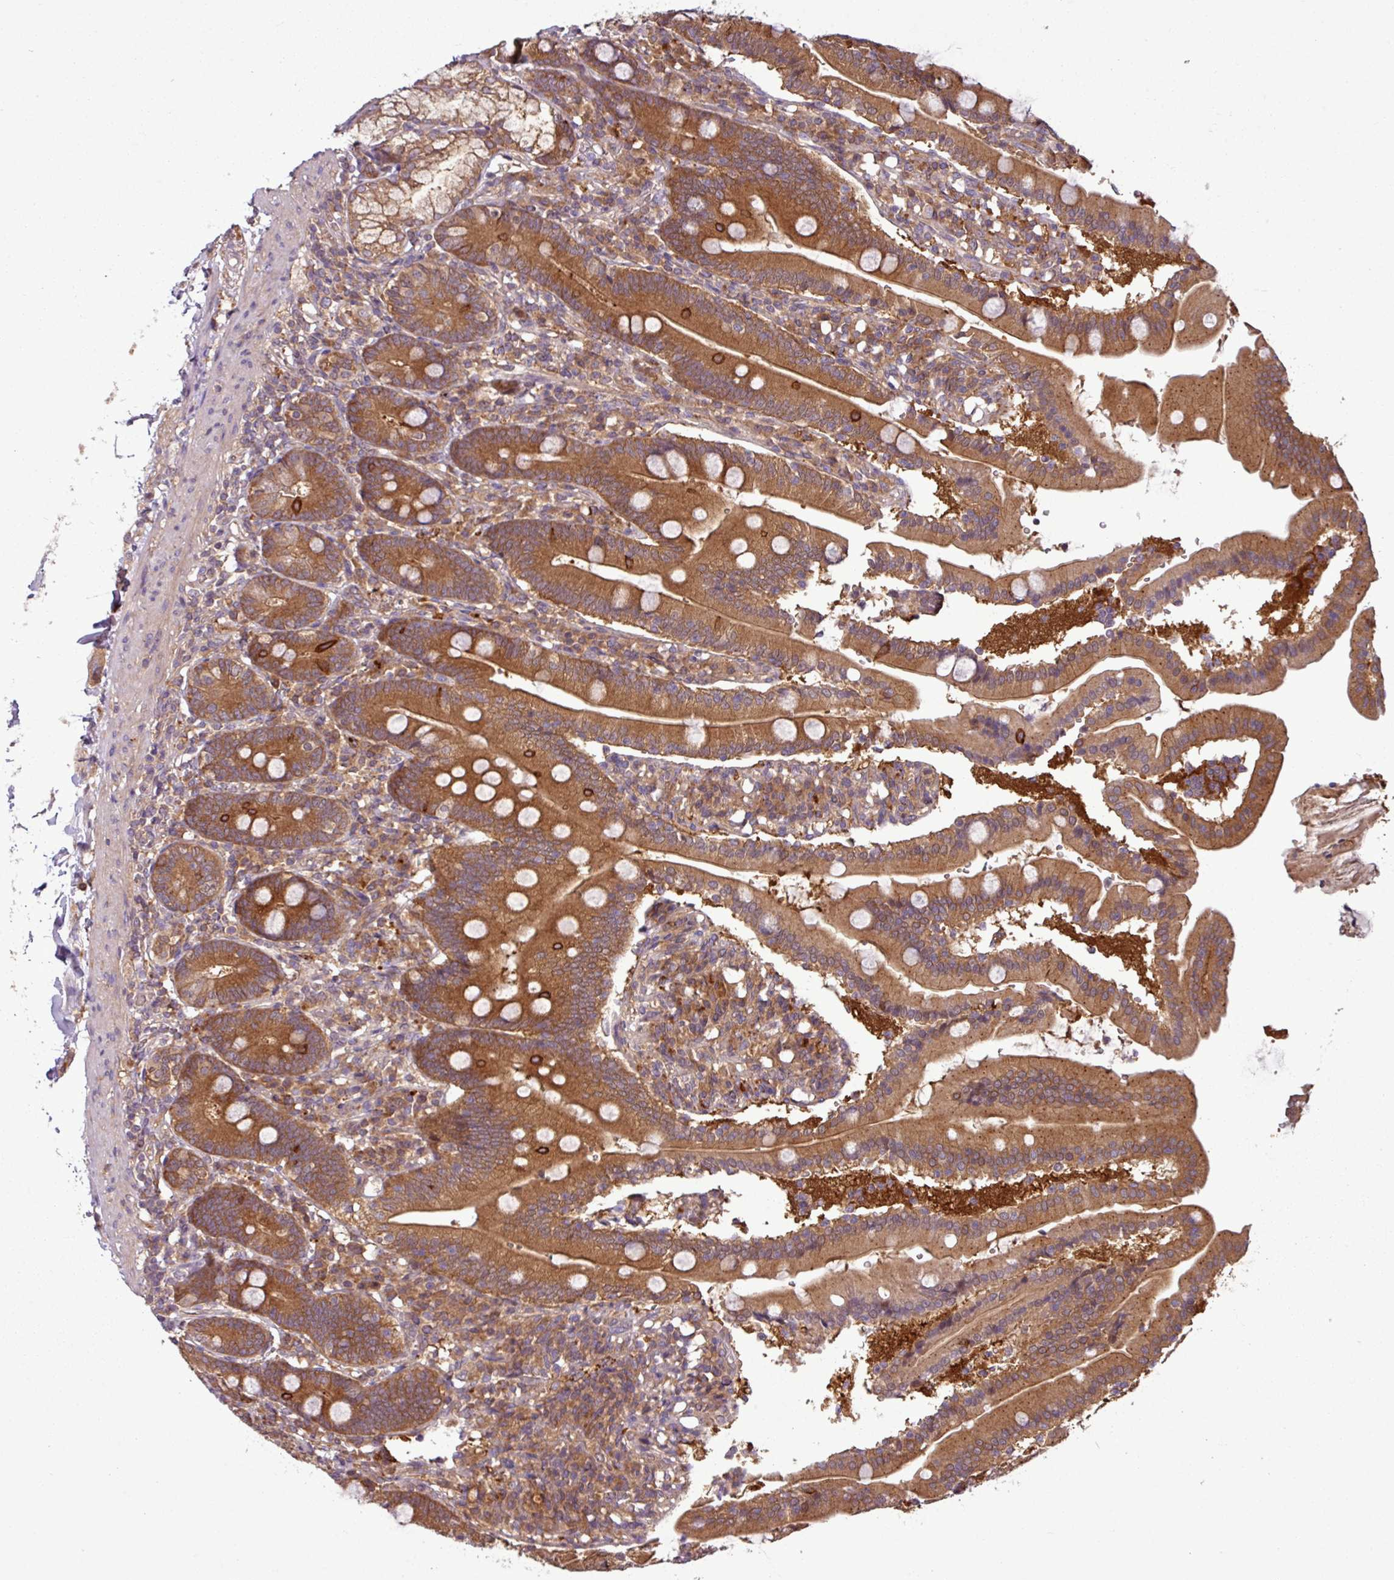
{"staining": {"intensity": "strong", "quantity": ">75%", "location": "cytoplasmic/membranous"}, "tissue": "duodenum", "cell_type": "Glandular cells", "image_type": "normal", "snomed": [{"axis": "morphology", "description": "Normal tissue, NOS"}, {"axis": "topography", "description": "Duodenum"}], "caption": "Normal duodenum demonstrates strong cytoplasmic/membranous staining in approximately >75% of glandular cells, visualized by immunohistochemistry.", "gene": "SIRPB2", "patient": {"sex": "female", "age": 67}}